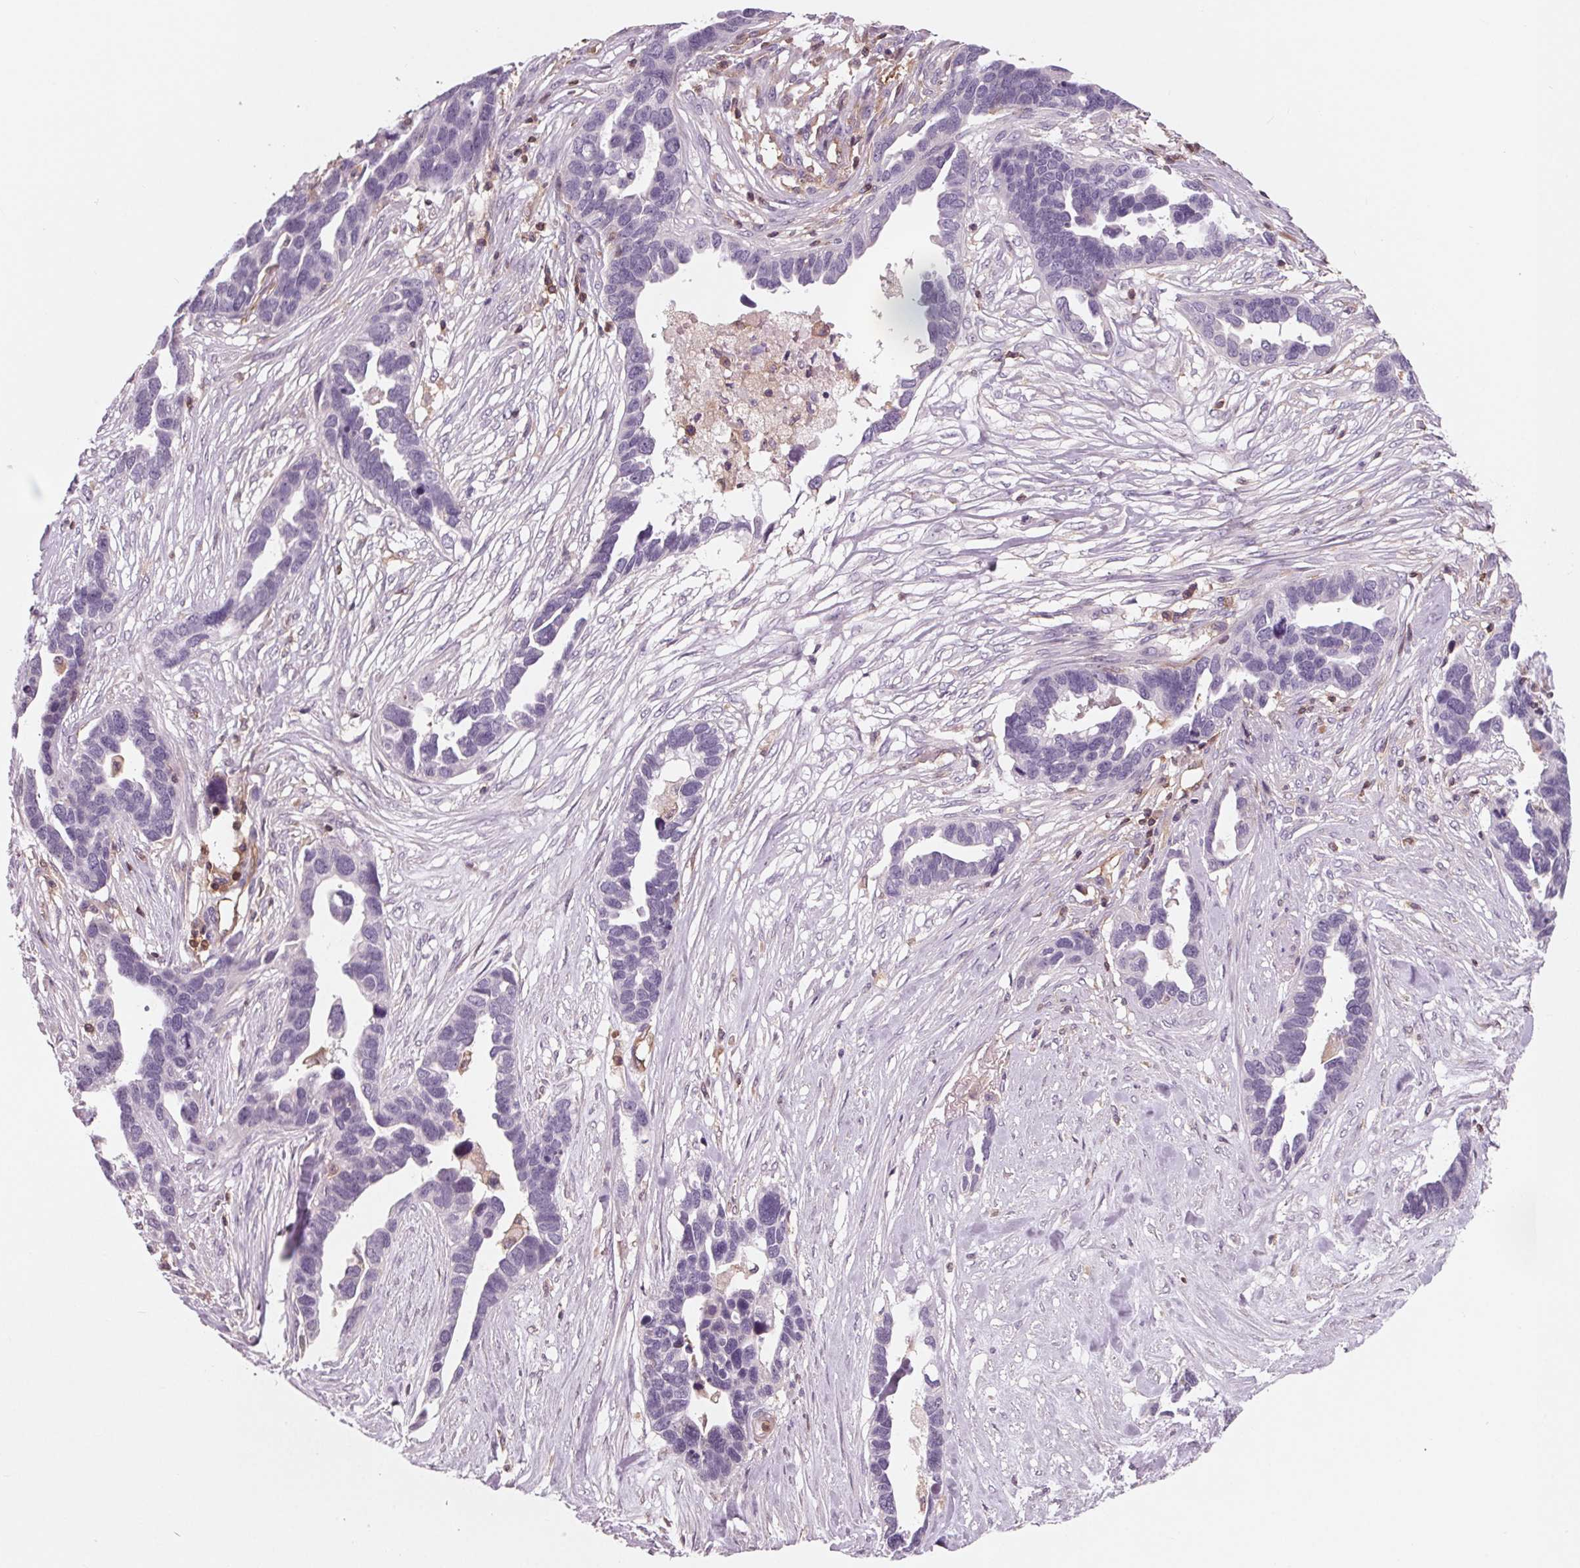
{"staining": {"intensity": "negative", "quantity": "none", "location": "none"}, "tissue": "ovarian cancer", "cell_type": "Tumor cells", "image_type": "cancer", "snomed": [{"axis": "morphology", "description": "Cystadenocarcinoma, serous, NOS"}, {"axis": "topography", "description": "Ovary"}], "caption": "High power microscopy photomicrograph of an IHC histopathology image of ovarian cancer (serous cystadenocarcinoma), revealing no significant staining in tumor cells.", "gene": "ARHGAP25", "patient": {"sex": "female", "age": 54}}